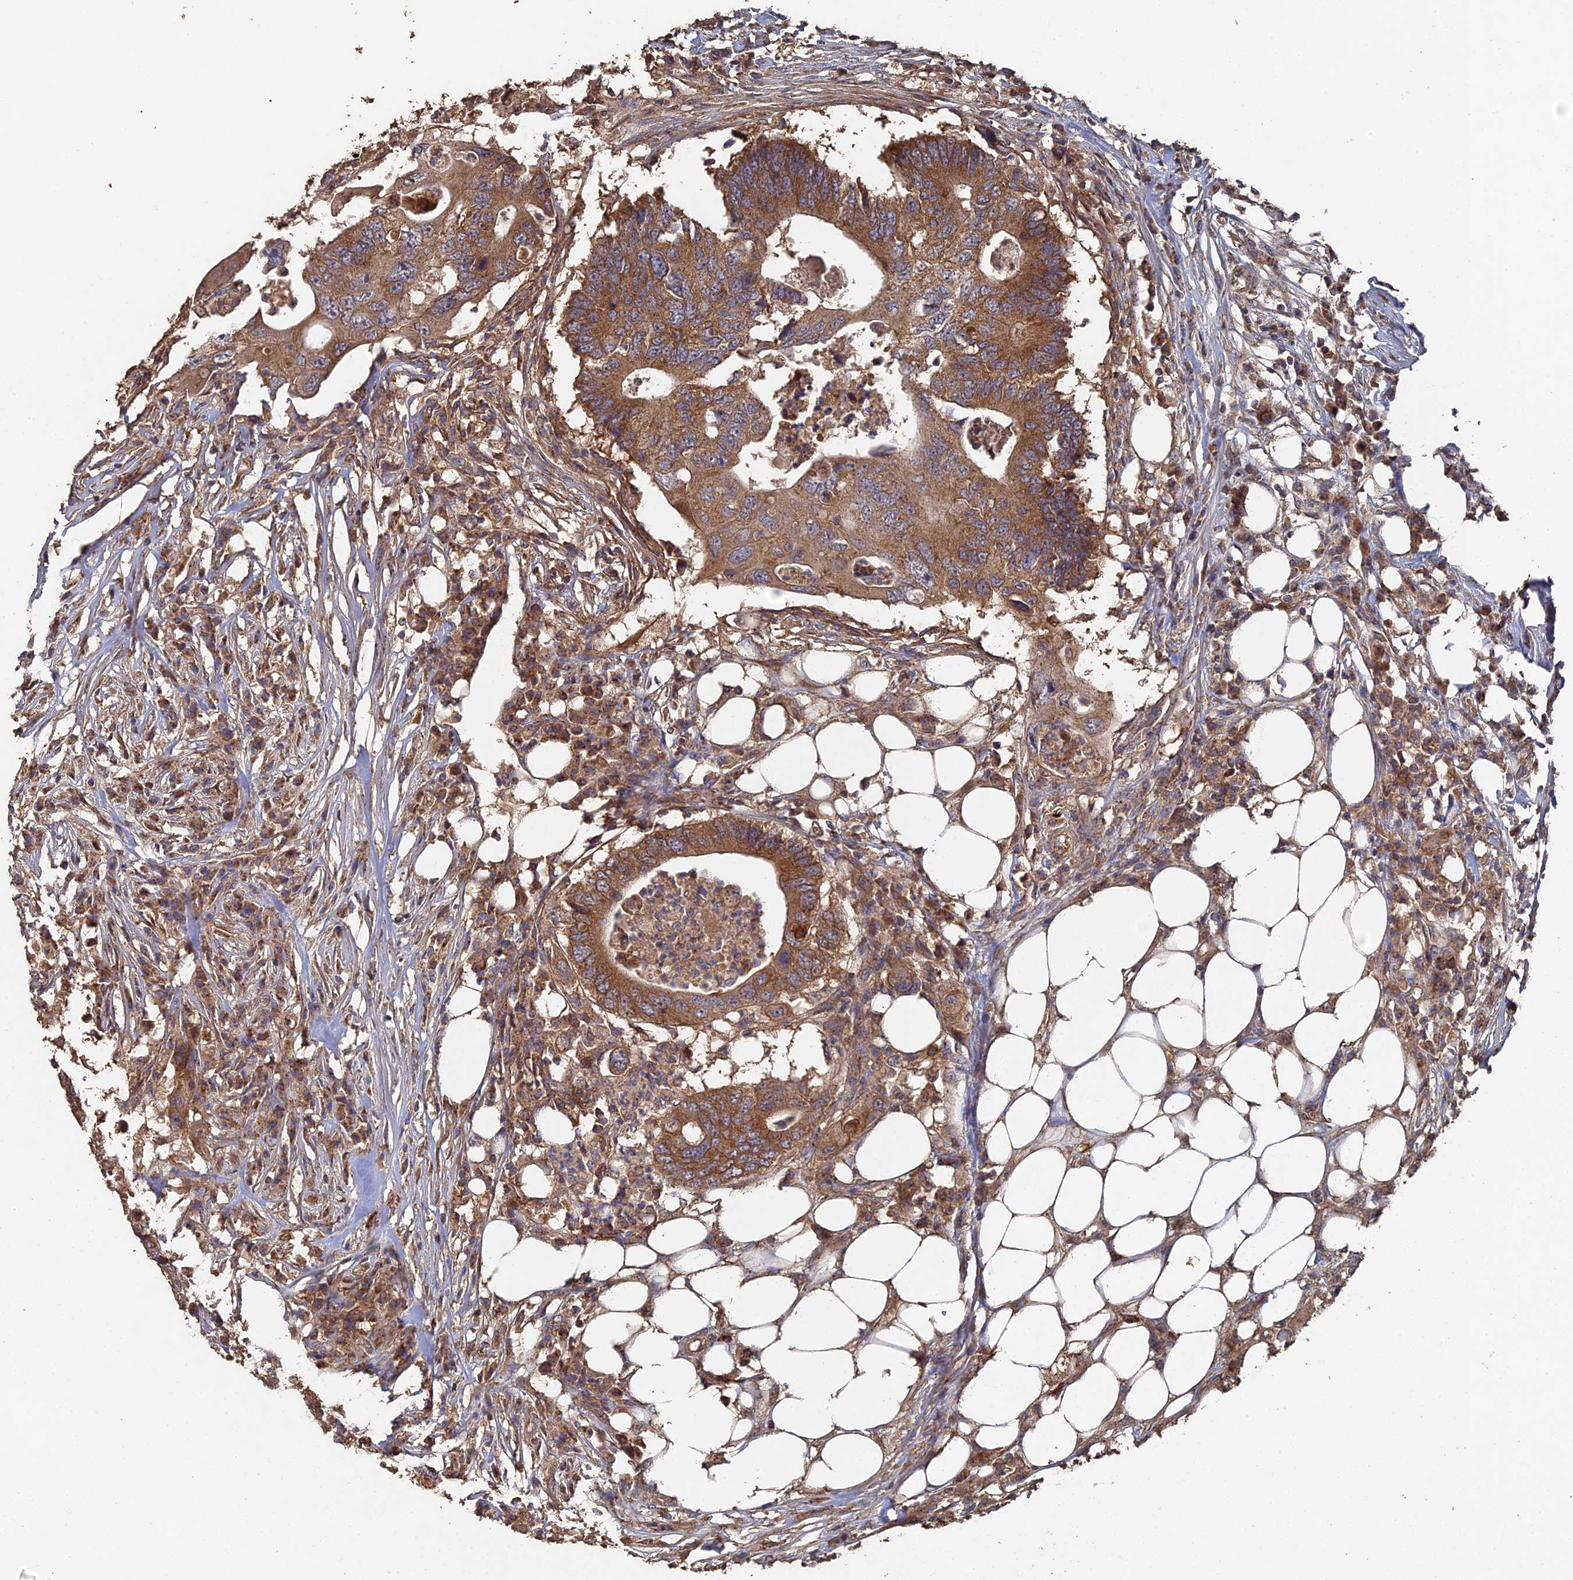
{"staining": {"intensity": "strong", "quantity": ">75%", "location": "cytoplasmic/membranous"}, "tissue": "colorectal cancer", "cell_type": "Tumor cells", "image_type": "cancer", "snomed": [{"axis": "morphology", "description": "Adenocarcinoma, NOS"}, {"axis": "topography", "description": "Colon"}], "caption": "Immunohistochemical staining of colorectal cancer (adenocarcinoma) displays high levels of strong cytoplasmic/membranous staining in about >75% of tumor cells. The staining was performed using DAB (3,3'-diaminobenzidine) to visualize the protein expression in brown, while the nuclei were stained in blue with hematoxylin (Magnification: 20x).", "gene": "SPANXN4", "patient": {"sex": "male", "age": 71}}